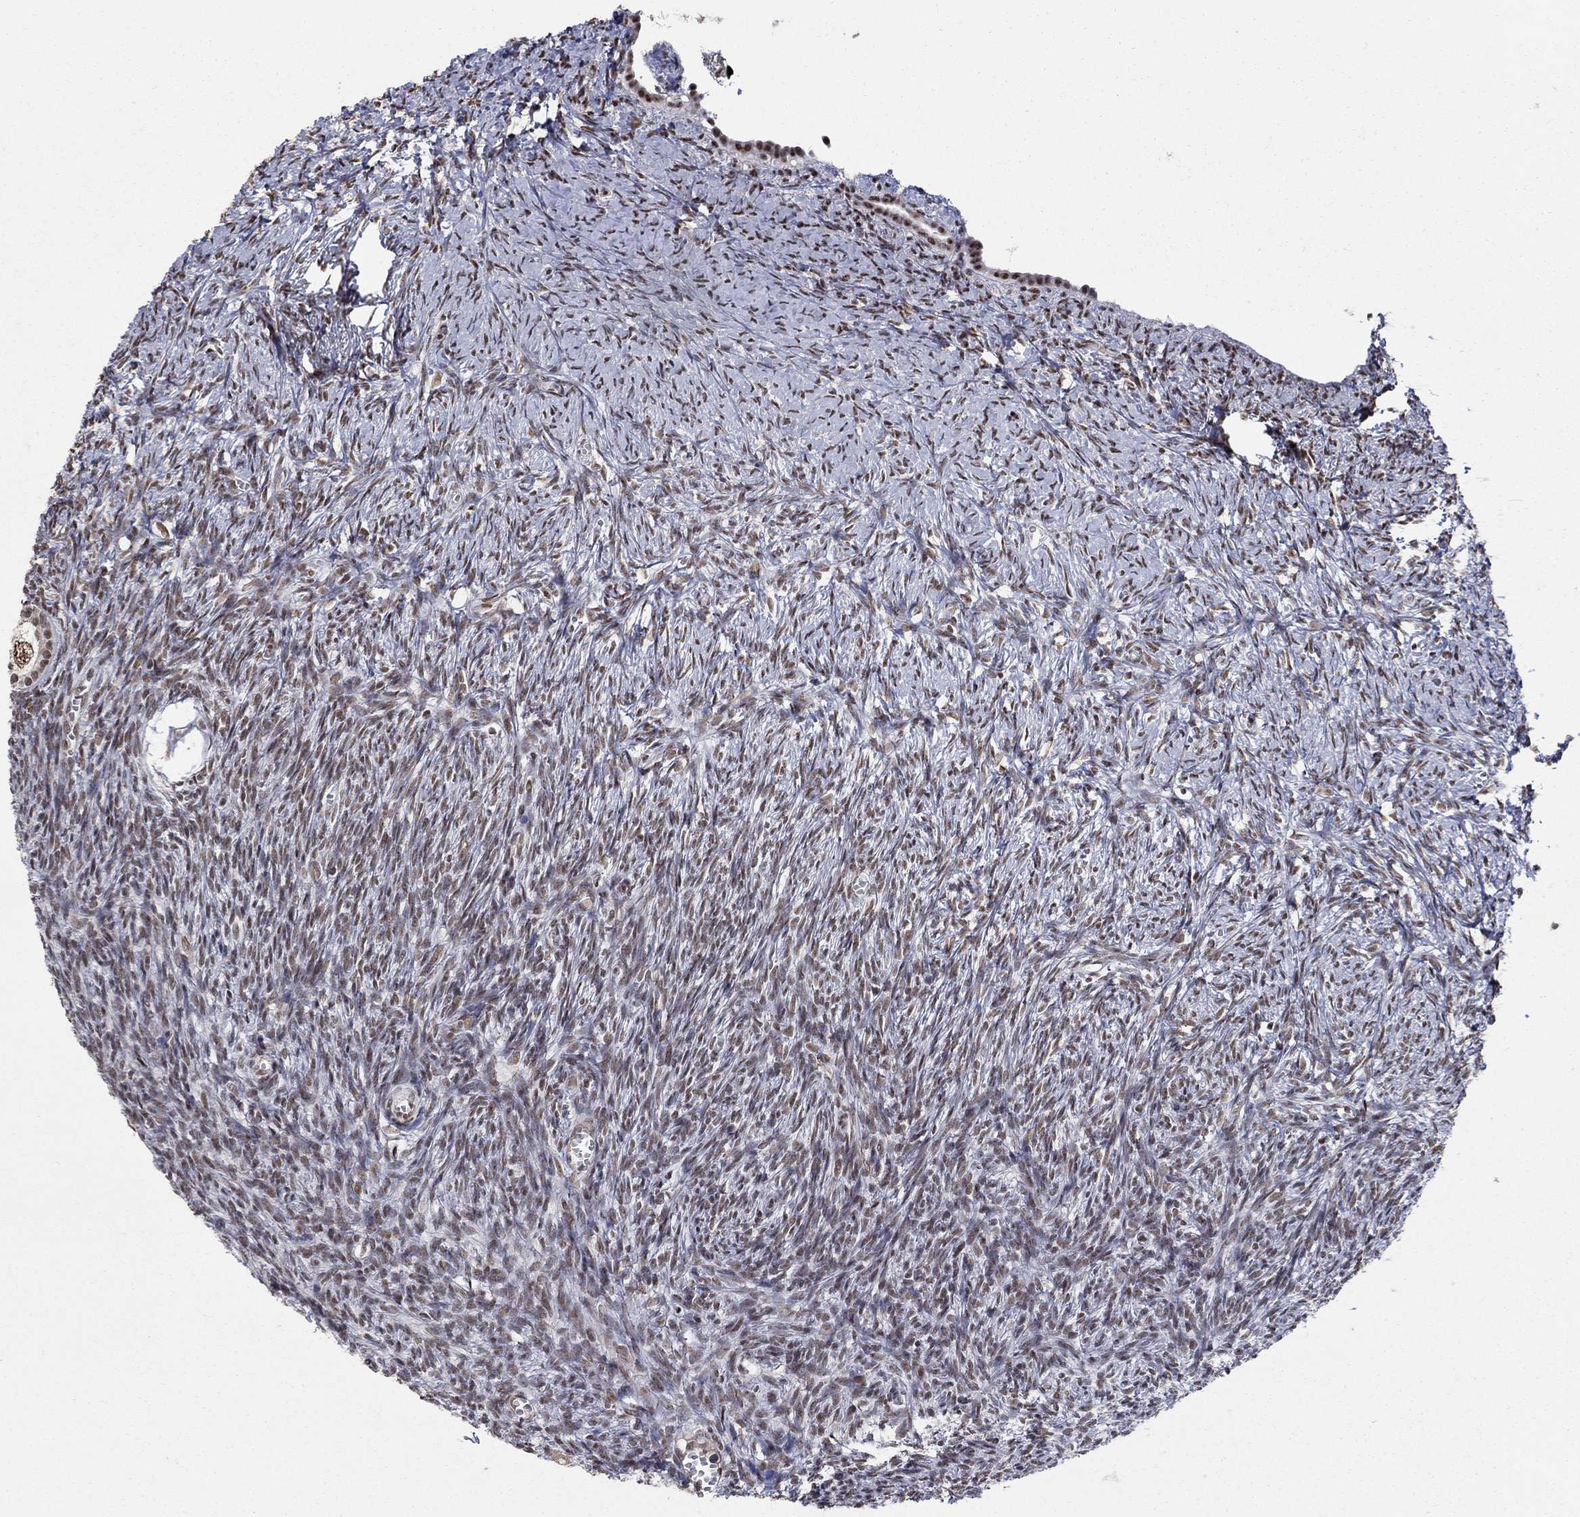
{"staining": {"intensity": "moderate", "quantity": "<25%", "location": "nuclear"}, "tissue": "ovary", "cell_type": "Follicle cells", "image_type": "normal", "snomed": [{"axis": "morphology", "description": "Normal tissue, NOS"}, {"axis": "topography", "description": "Ovary"}], "caption": "This image shows normal ovary stained with IHC to label a protein in brown. The nuclear of follicle cells show moderate positivity for the protein. Nuclei are counter-stained blue.", "gene": "PNISR", "patient": {"sex": "female", "age": 43}}